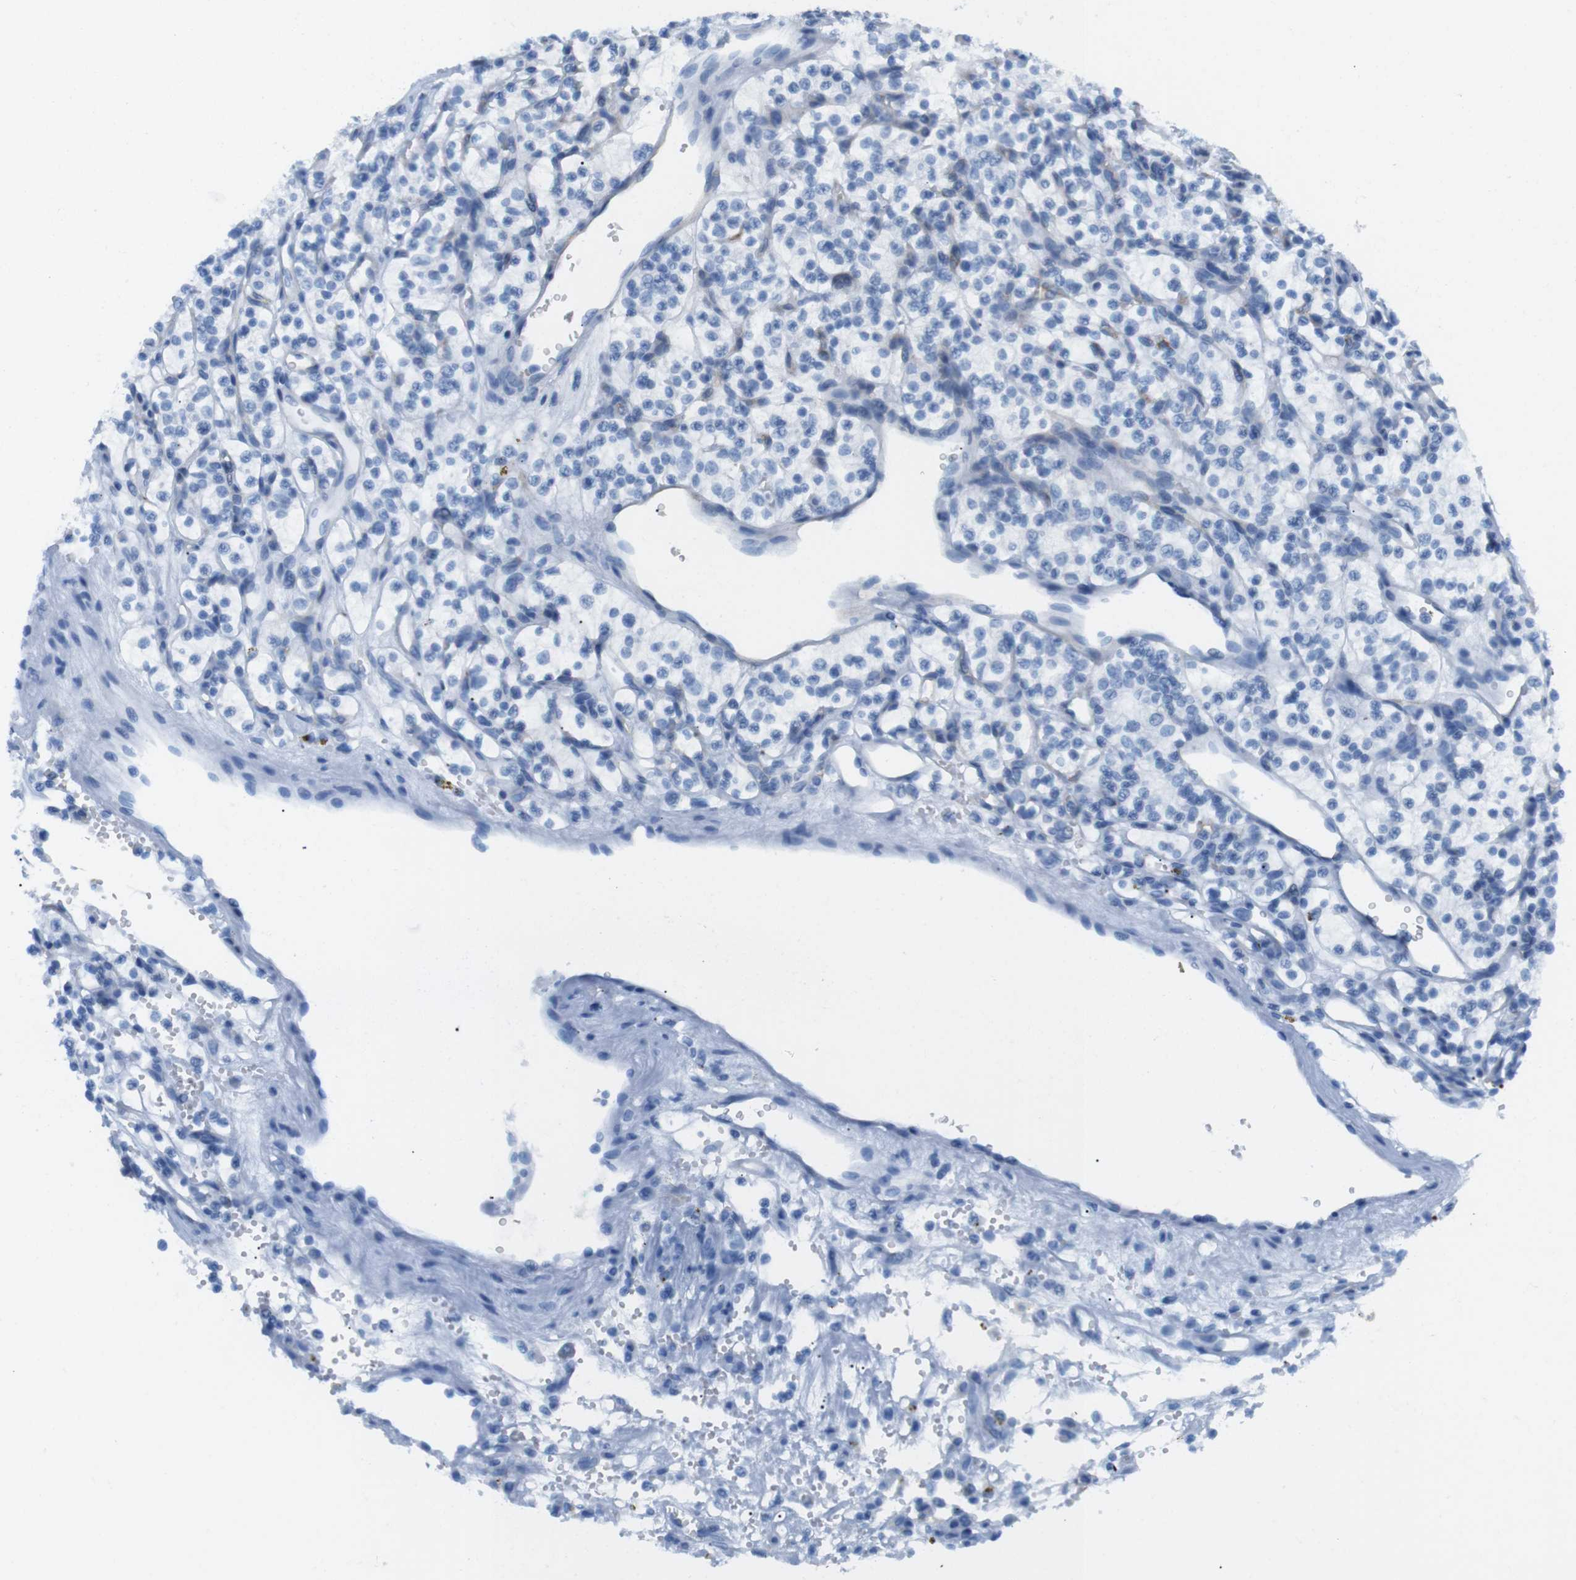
{"staining": {"intensity": "negative", "quantity": "none", "location": "none"}, "tissue": "renal cancer", "cell_type": "Tumor cells", "image_type": "cancer", "snomed": [{"axis": "morphology", "description": "Adenocarcinoma, NOS"}, {"axis": "topography", "description": "Kidney"}], "caption": "Tumor cells show no significant protein positivity in renal cancer (adenocarcinoma). The staining was performed using DAB to visualize the protein expression in brown, while the nuclei were stained in blue with hematoxylin (Magnification: 20x).", "gene": "TNFRSF4", "patient": {"sex": "female", "age": 57}}